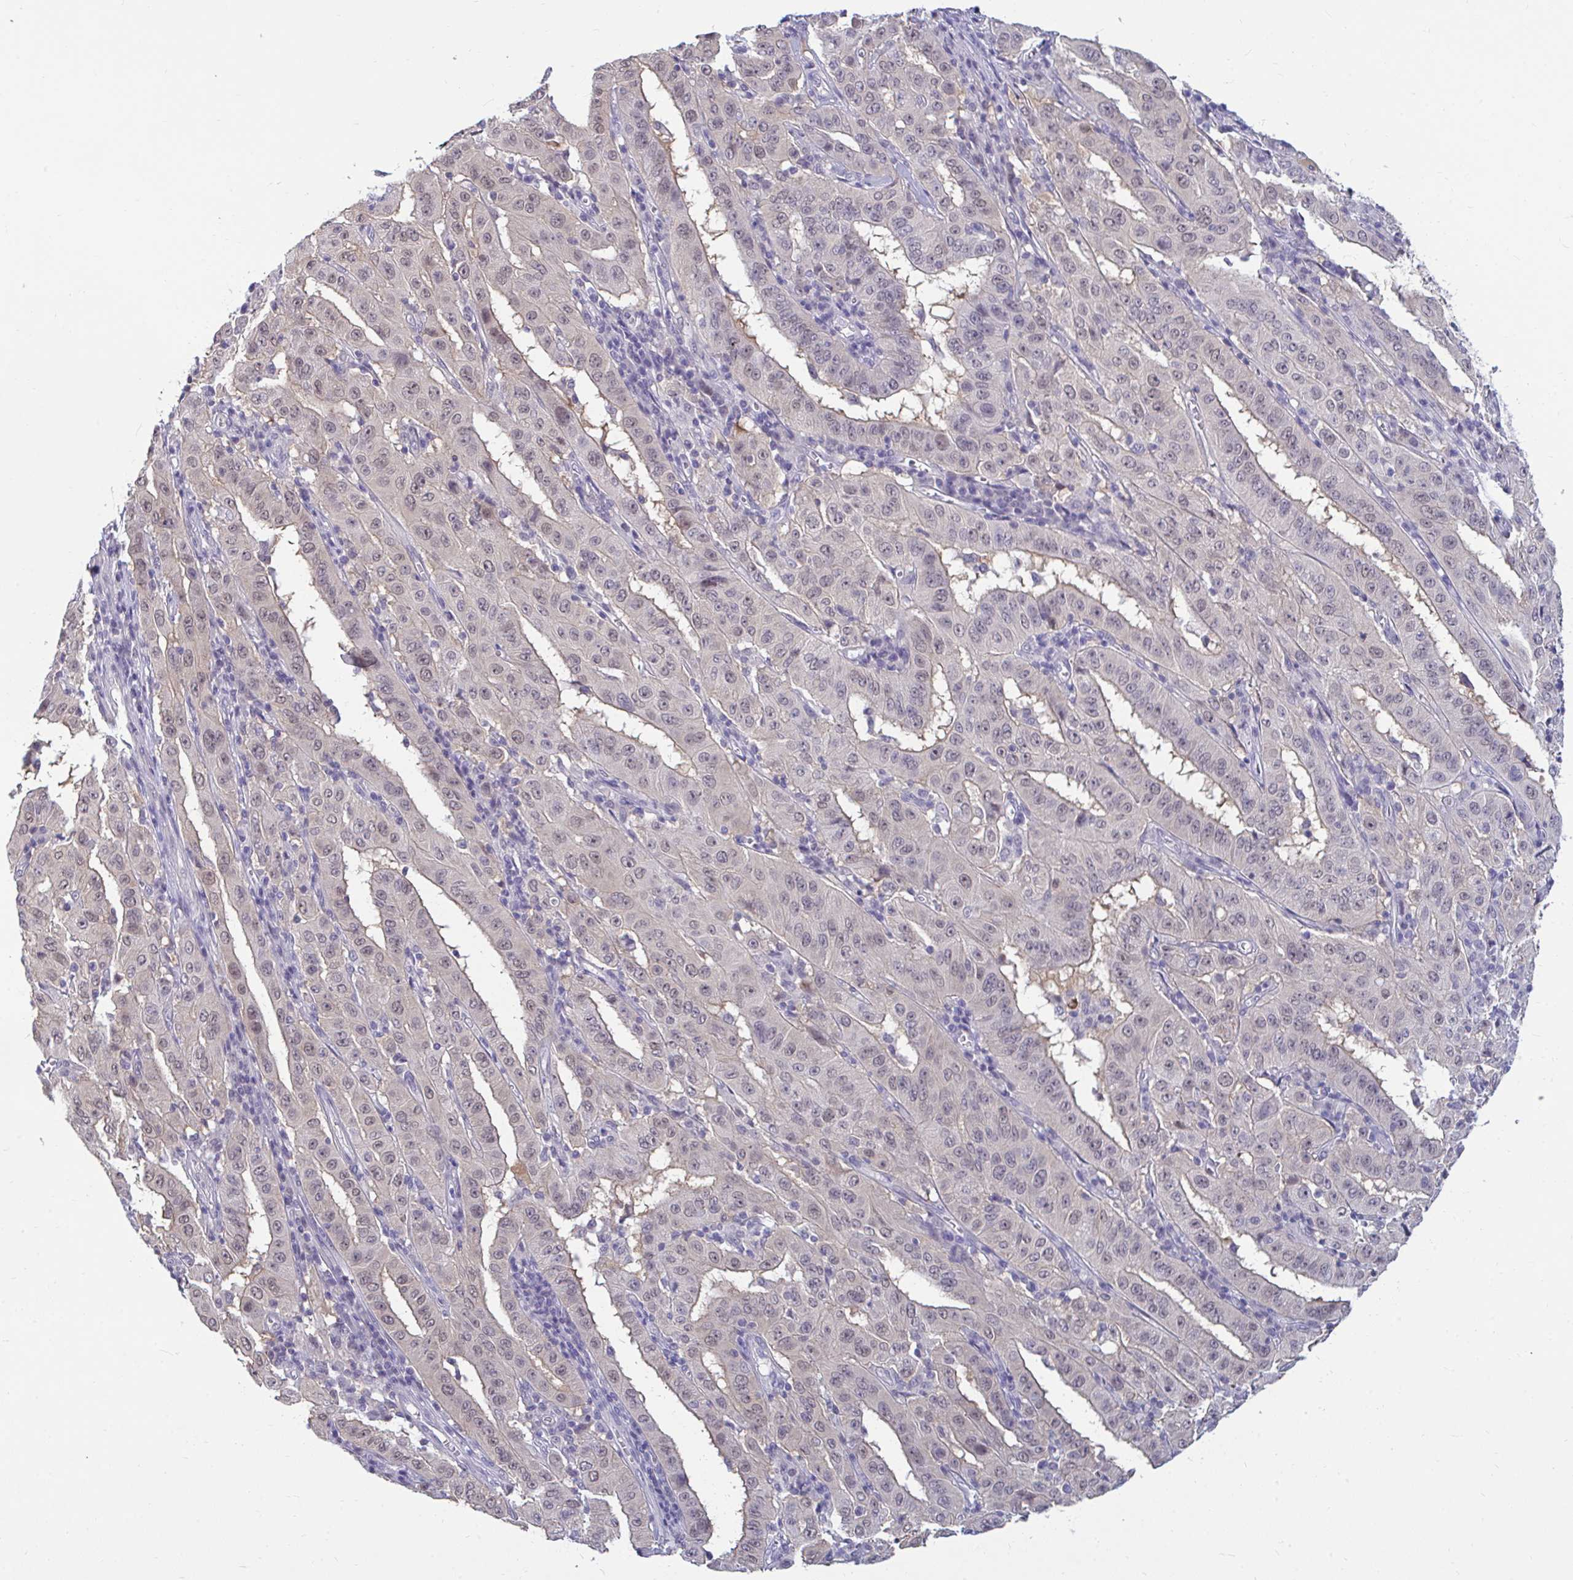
{"staining": {"intensity": "weak", "quantity": "25%-75%", "location": "cytoplasmic/membranous,nuclear"}, "tissue": "pancreatic cancer", "cell_type": "Tumor cells", "image_type": "cancer", "snomed": [{"axis": "morphology", "description": "Adenocarcinoma, NOS"}, {"axis": "topography", "description": "Pancreas"}], "caption": "Pancreatic cancer (adenocarcinoma) stained with a brown dye shows weak cytoplasmic/membranous and nuclear positive positivity in about 25%-75% of tumor cells.", "gene": "CSE1L", "patient": {"sex": "male", "age": 63}}